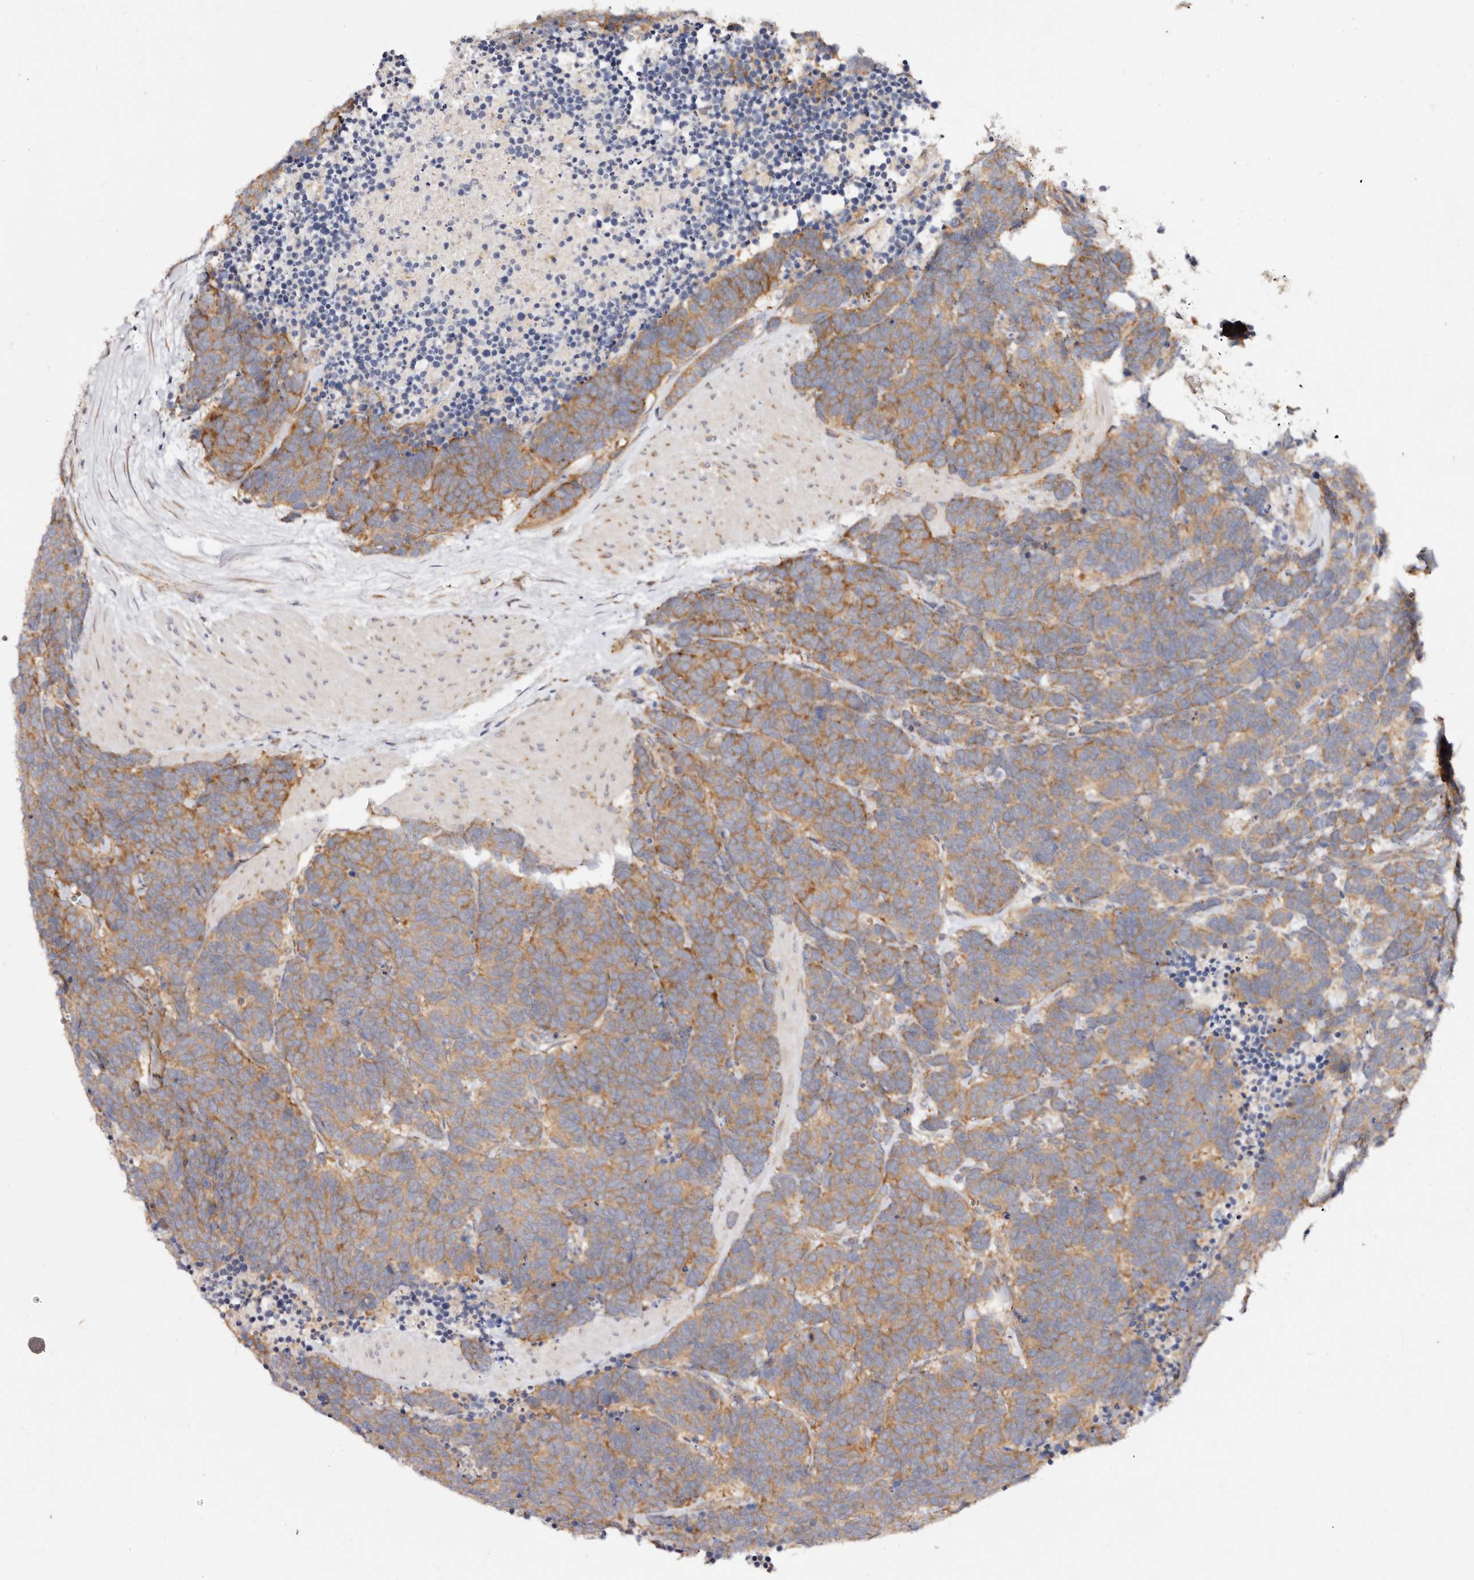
{"staining": {"intensity": "moderate", "quantity": ">75%", "location": "cytoplasmic/membranous"}, "tissue": "carcinoid", "cell_type": "Tumor cells", "image_type": "cancer", "snomed": [{"axis": "morphology", "description": "Carcinoma, NOS"}, {"axis": "morphology", "description": "Carcinoid, malignant, NOS"}, {"axis": "topography", "description": "Urinary bladder"}], "caption": "There is medium levels of moderate cytoplasmic/membranous positivity in tumor cells of carcinoid, as demonstrated by immunohistochemical staining (brown color).", "gene": "GNA13", "patient": {"sex": "male", "age": 57}}